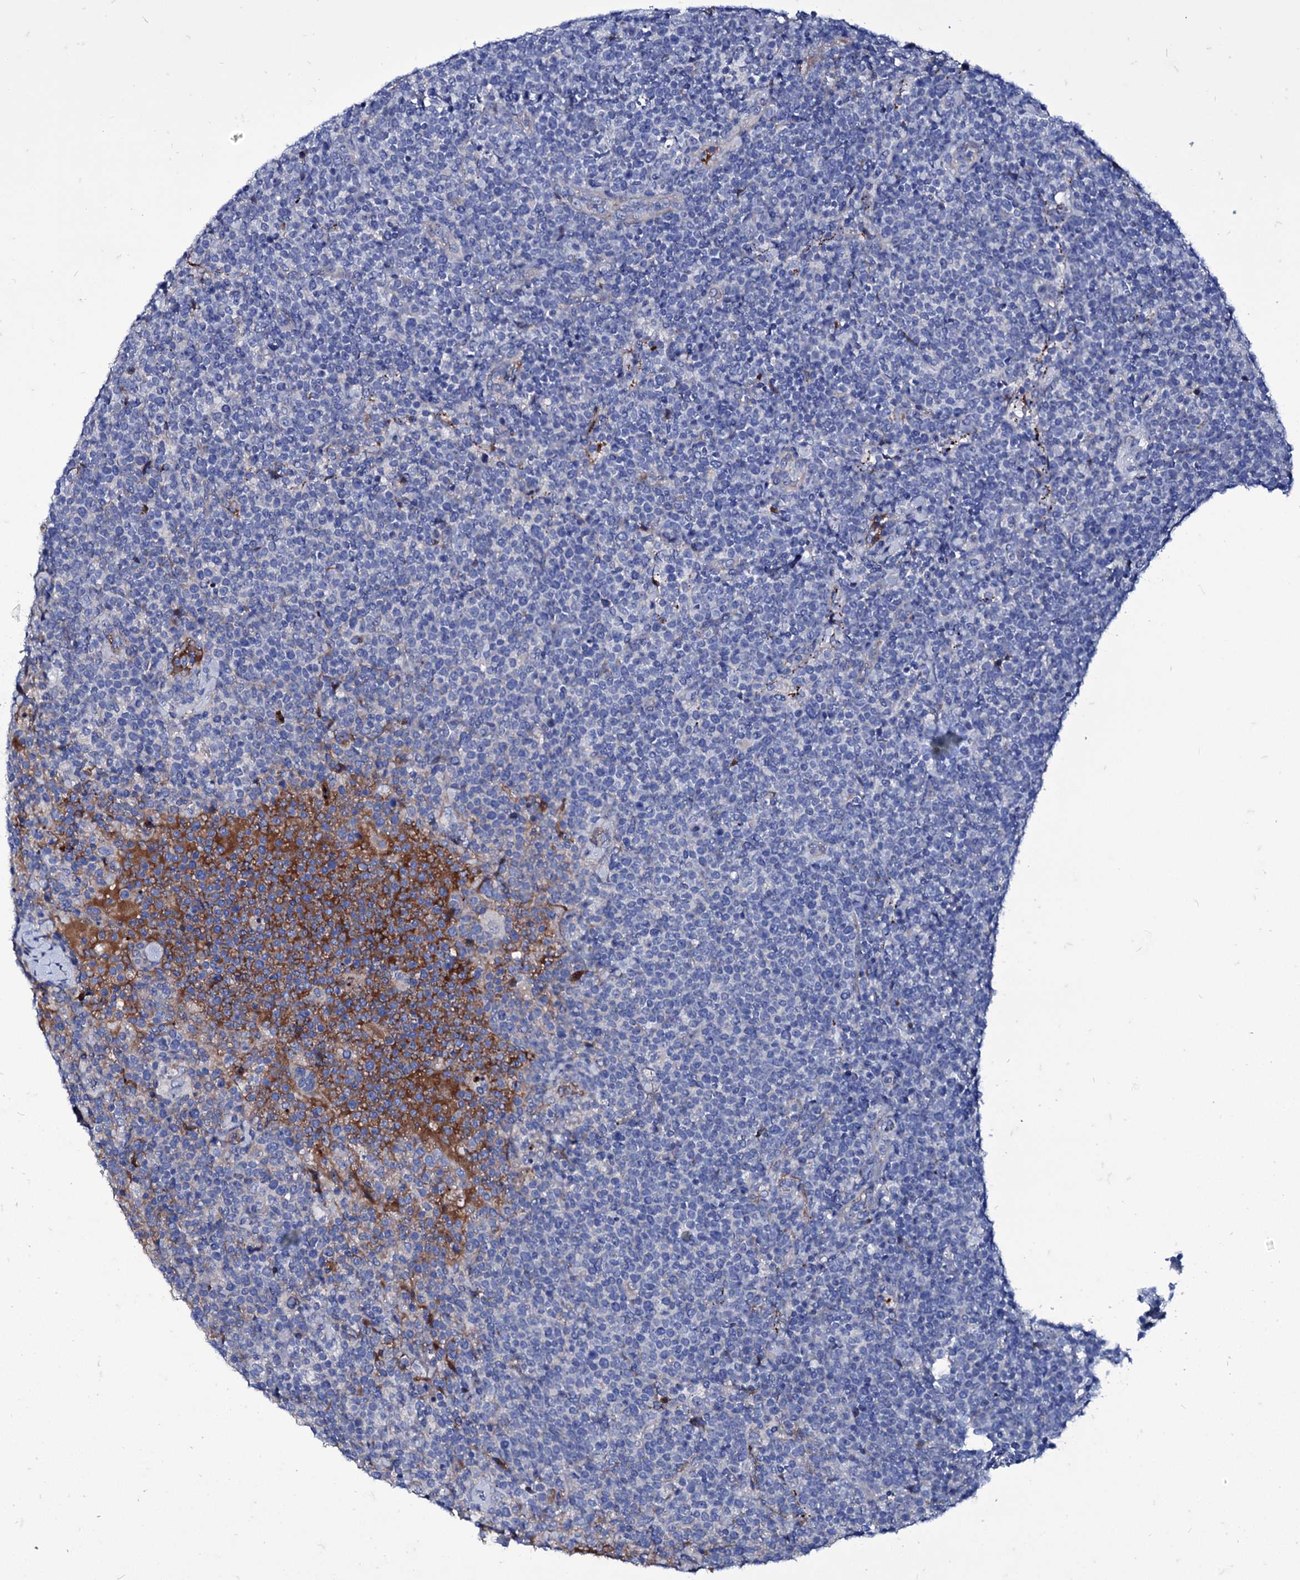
{"staining": {"intensity": "negative", "quantity": "none", "location": "none"}, "tissue": "lymphoma", "cell_type": "Tumor cells", "image_type": "cancer", "snomed": [{"axis": "morphology", "description": "Malignant lymphoma, non-Hodgkin's type, High grade"}, {"axis": "topography", "description": "Lymph node"}], "caption": "Photomicrograph shows no protein expression in tumor cells of lymphoma tissue. (DAB (3,3'-diaminobenzidine) immunohistochemistry (IHC) visualized using brightfield microscopy, high magnification).", "gene": "AXL", "patient": {"sex": "male", "age": 61}}